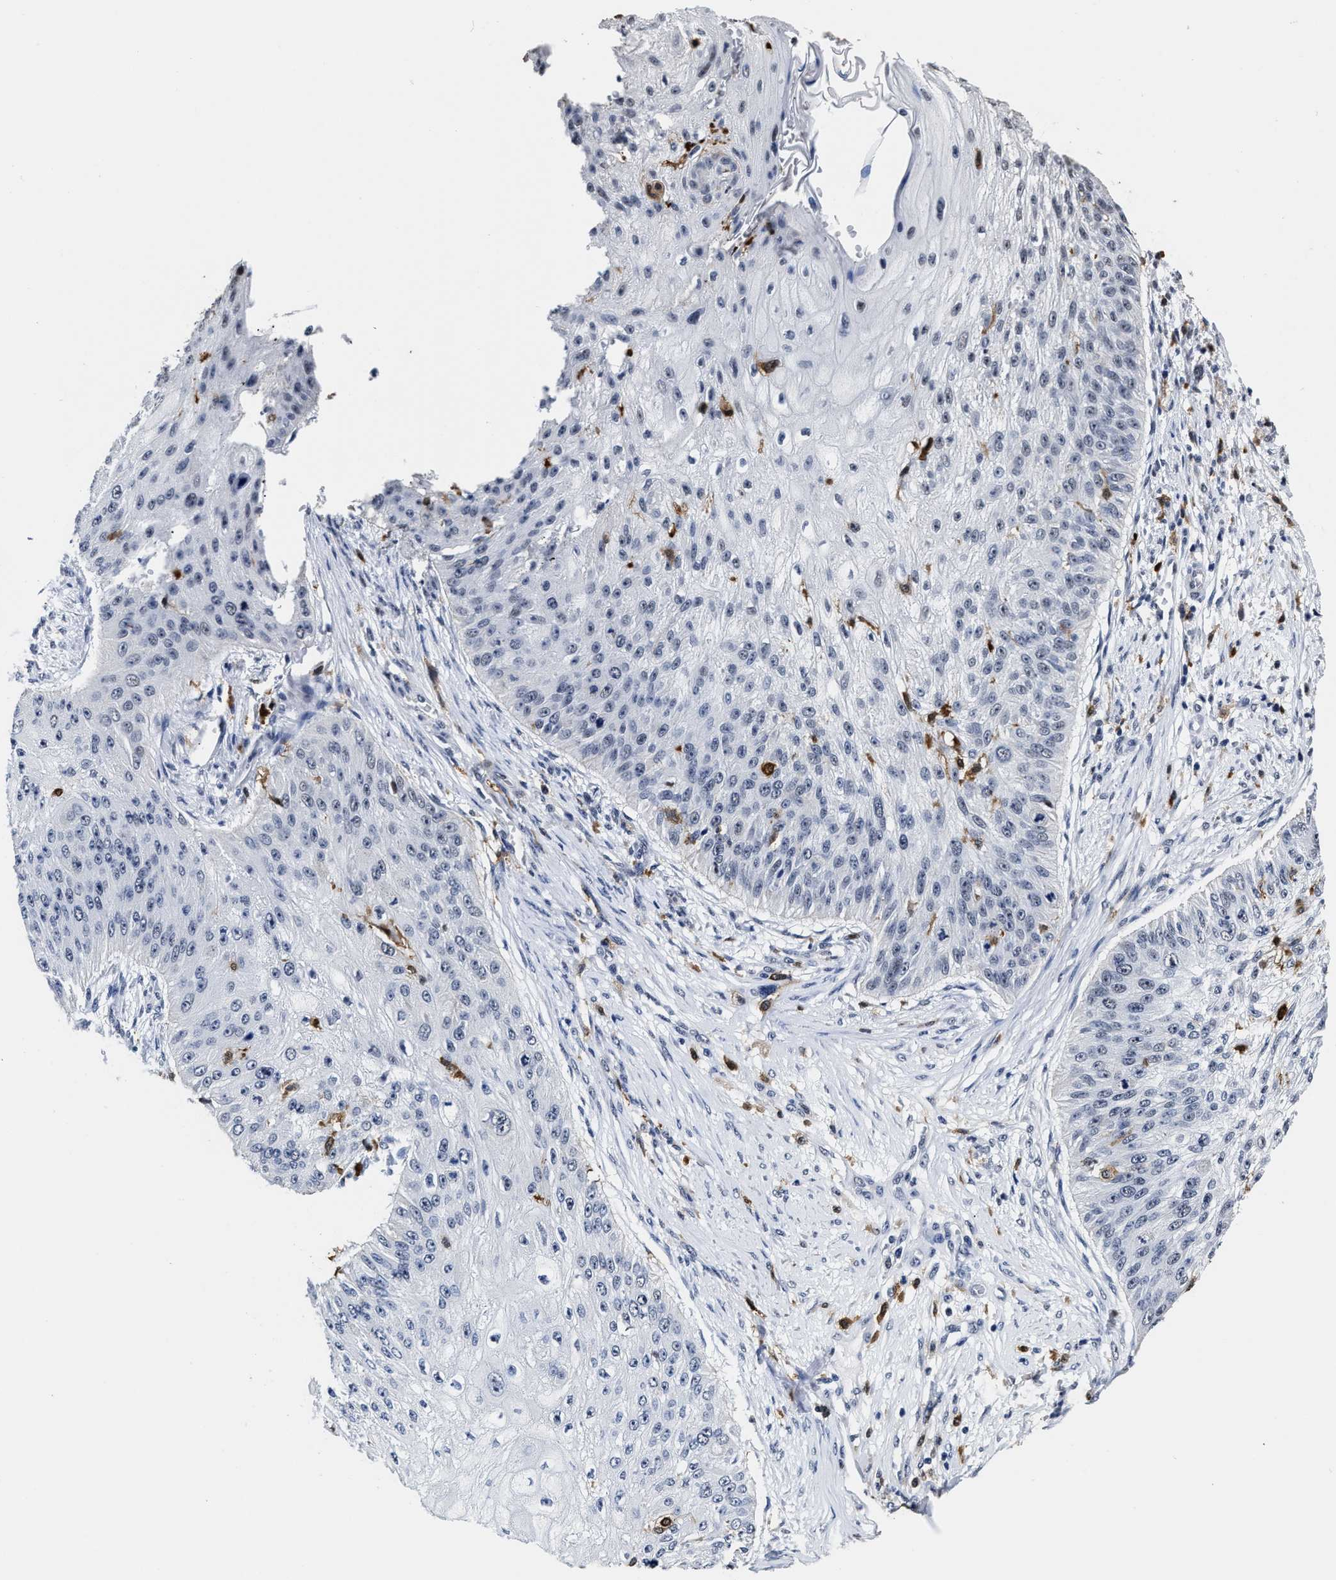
{"staining": {"intensity": "negative", "quantity": "none", "location": "none"}, "tissue": "skin cancer", "cell_type": "Tumor cells", "image_type": "cancer", "snomed": [{"axis": "morphology", "description": "Squamous cell carcinoma, NOS"}, {"axis": "topography", "description": "Skin"}], "caption": "A photomicrograph of skin cancer stained for a protein exhibits no brown staining in tumor cells. The staining is performed using DAB (3,3'-diaminobenzidine) brown chromogen with nuclei counter-stained in using hematoxylin.", "gene": "PRPF4B", "patient": {"sex": "female", "age": 80}}